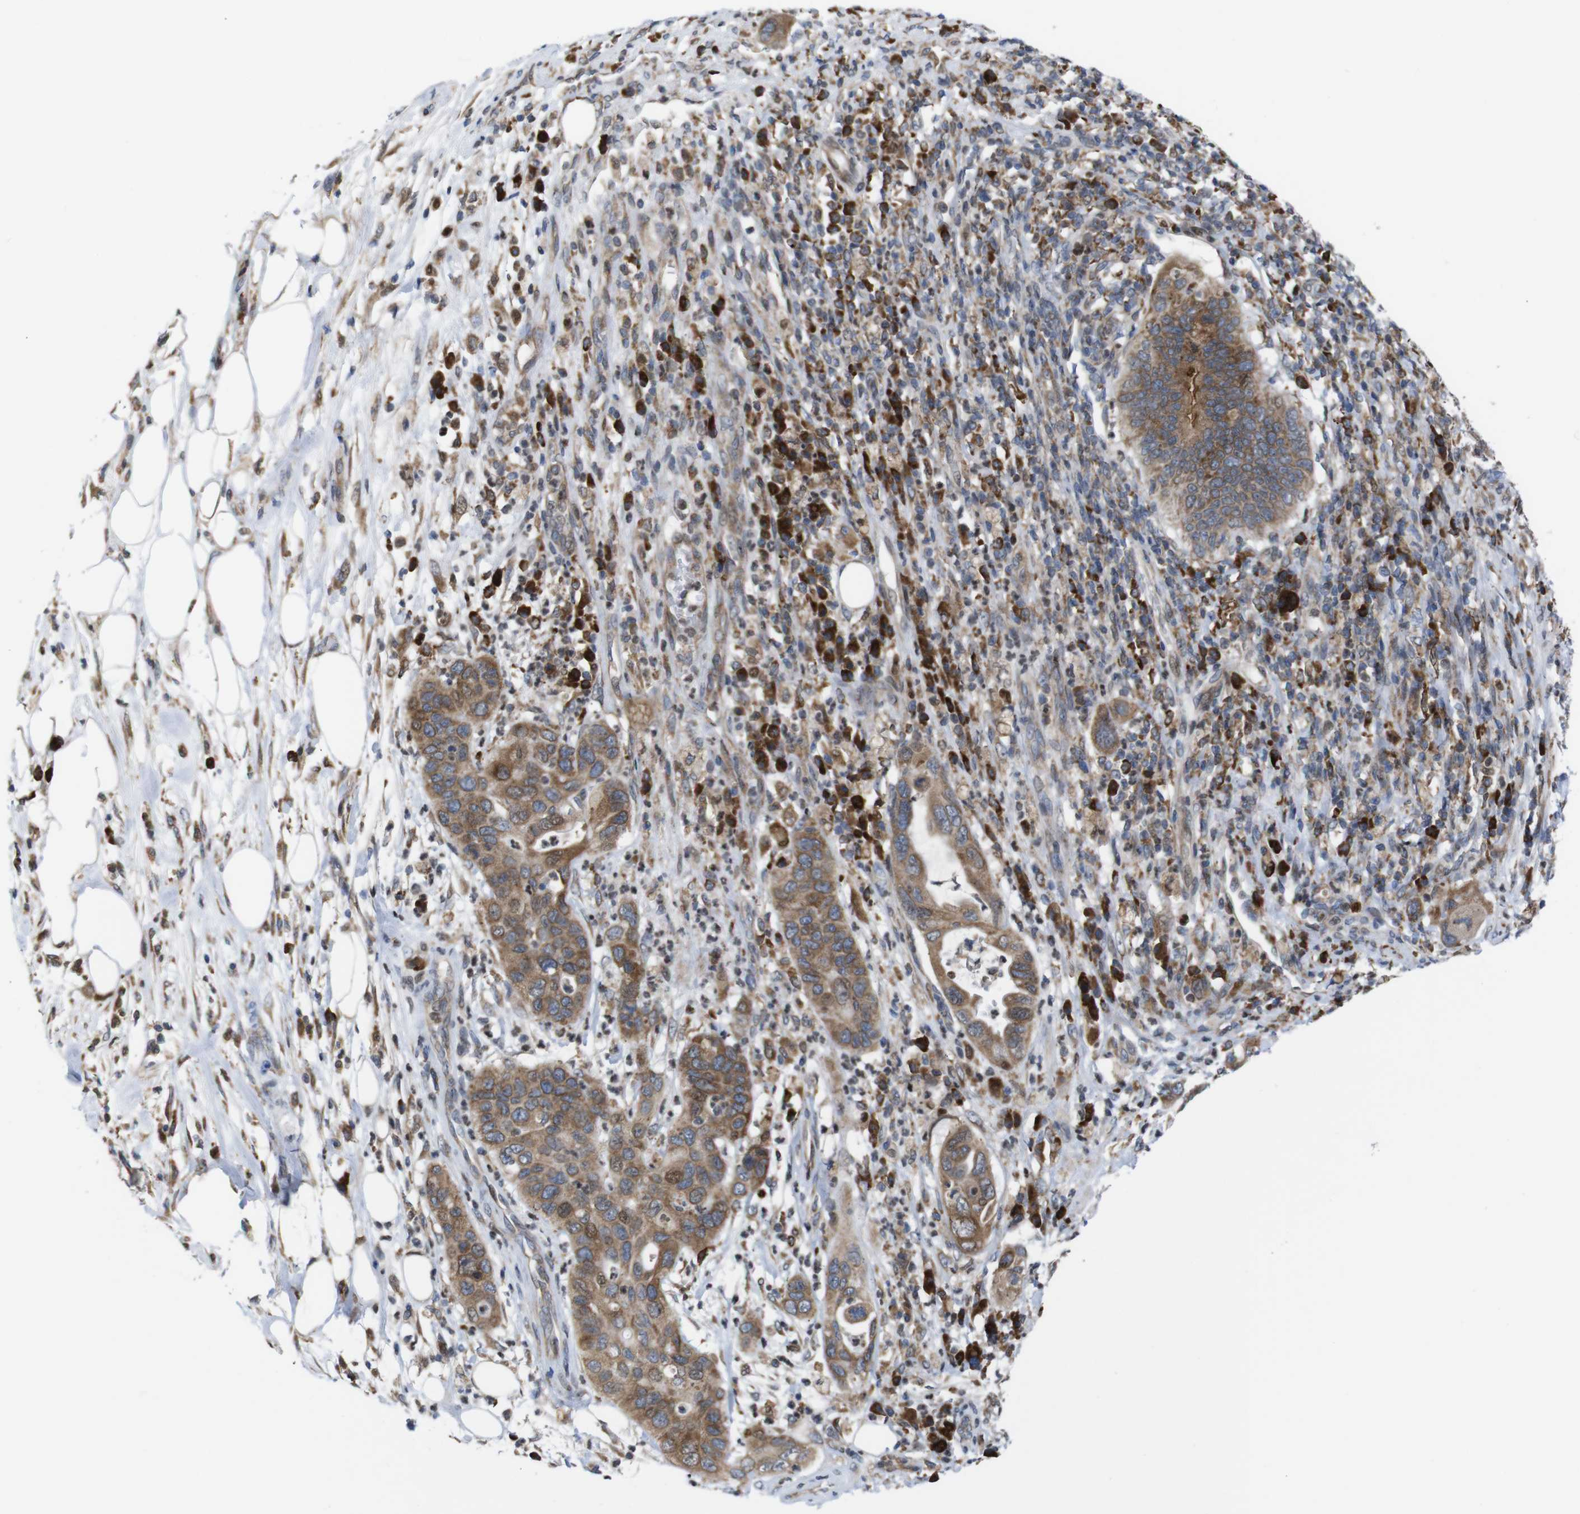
{"staining": {"intensity": "moderate", "quantity": ">75%", "location": "cytoplasmic/membranous"}, "tissue": "pancreatic cancer", "cell_type": "Tumor cells", "image_type": "cancer", "snomed": [{"axis": "morphology", "description": "Adenocarcinoma, NOS"}, {"axis": "topography", "description": "Pancreas"}], "caption": "Protein expression analysis of human adenocarcinoma (pancreatic) reveals moderate cytoplasmic/membranous positivity in approximately >75% of tumor cells. The protein is stained brown, and the nuclei are stained in blue (DAB (3,3'-diaminobenzidine) IHC with brightfield microscopy, high magnification).", "gene": "PTPN1", "patient": {"sex": "female", "age": 71}}